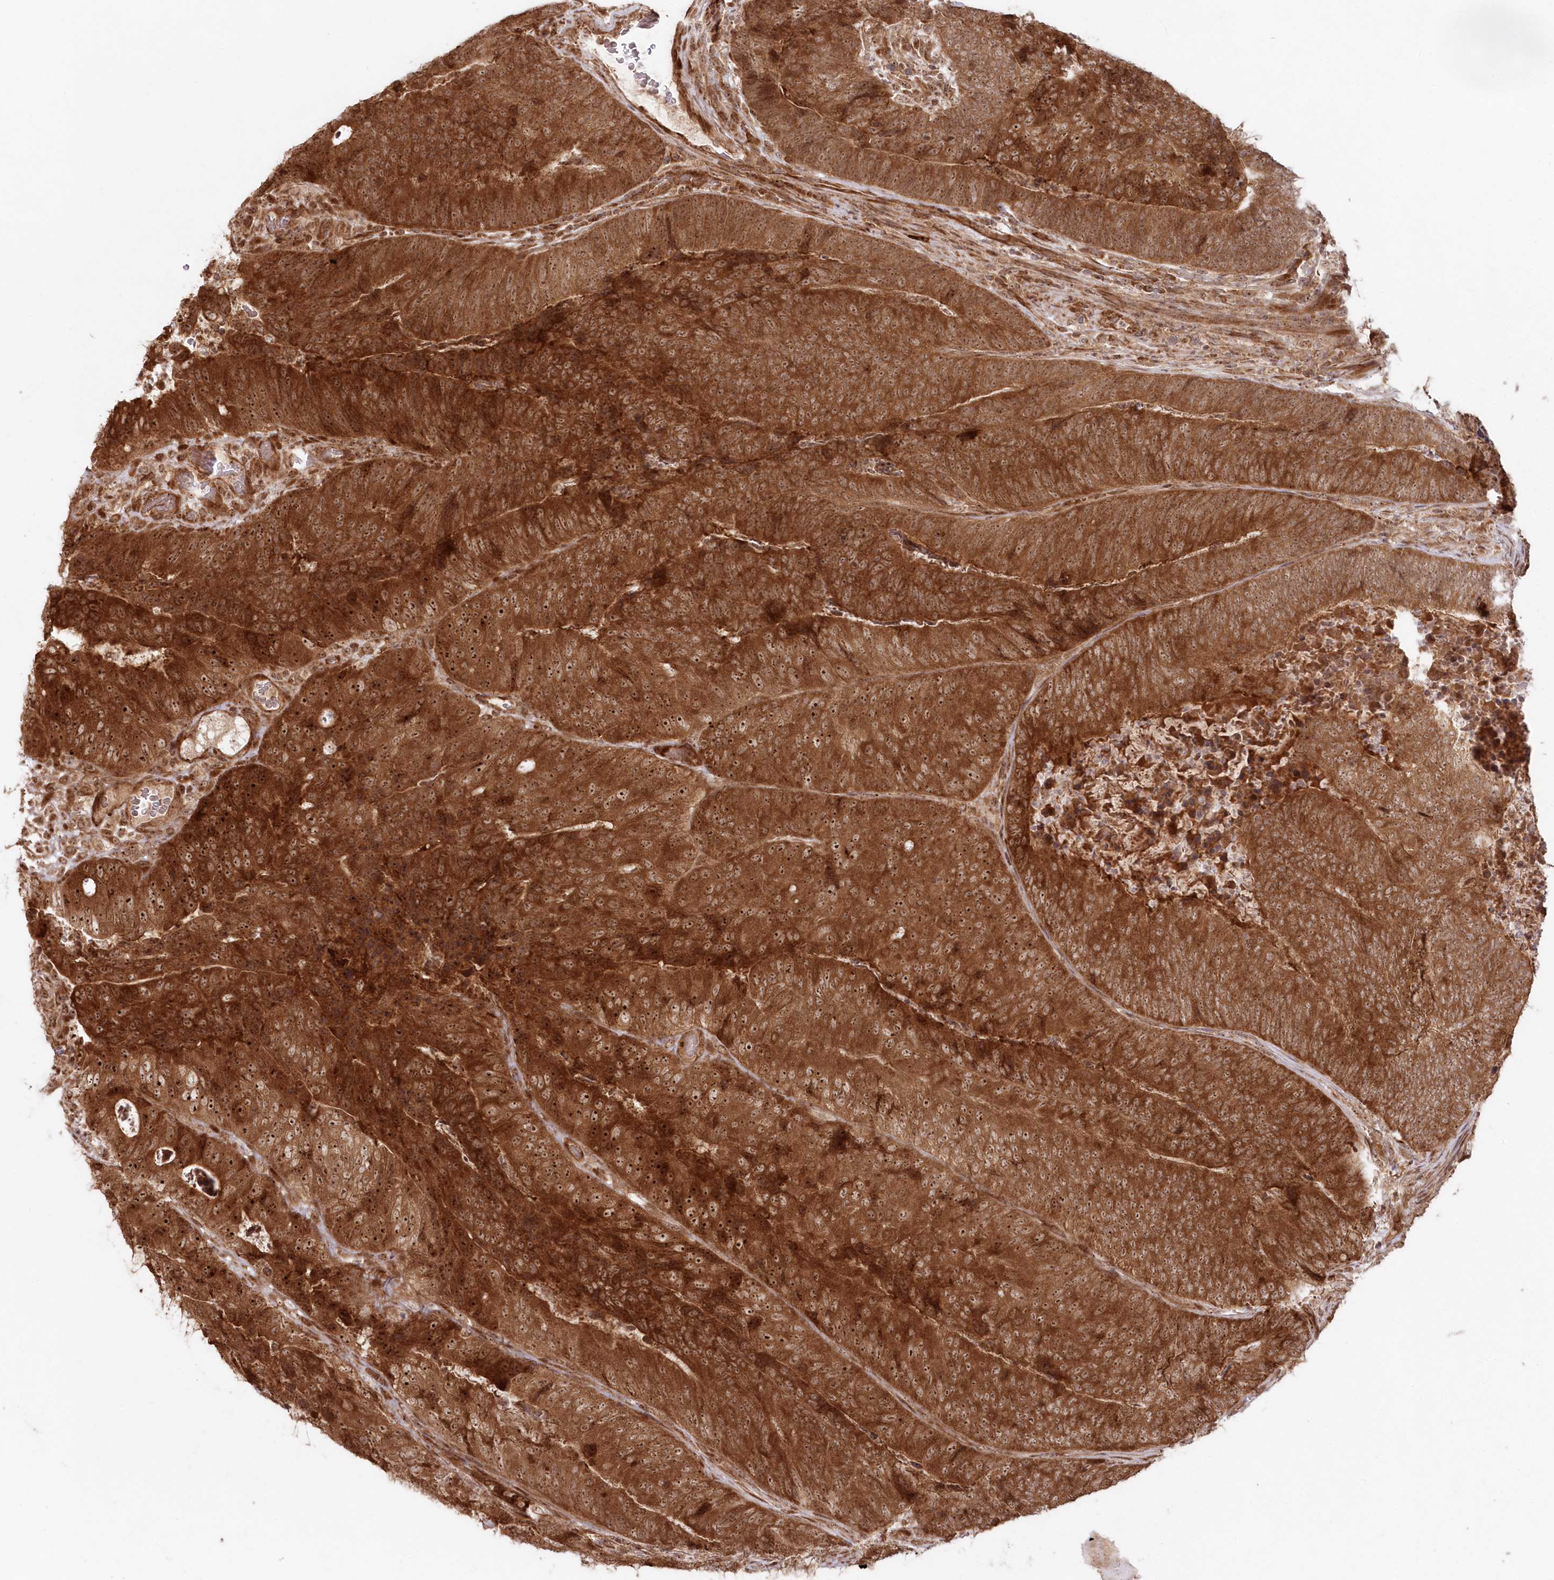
{"staining": {"intensity": "strong", "quantity": ">75%", "location": "cytoplasmic/membranous,nuclear"}, "tissue": "colorectal cancer", "cell_type": "Tumor cells", "image_type": "cancer", "snomed": [{"axis": "morphology", "description": "Adenocarcinoma, NOS"}, {"axis": "topography", "description": "Colon"}], "caption": "A brown stain highlights strong cytoplasmic/membranous and nuclear expression of a protein in colorectal cancer tumor cells.", "gene": "SERINC1", "patient": {"sex": "female", "age": 67}}